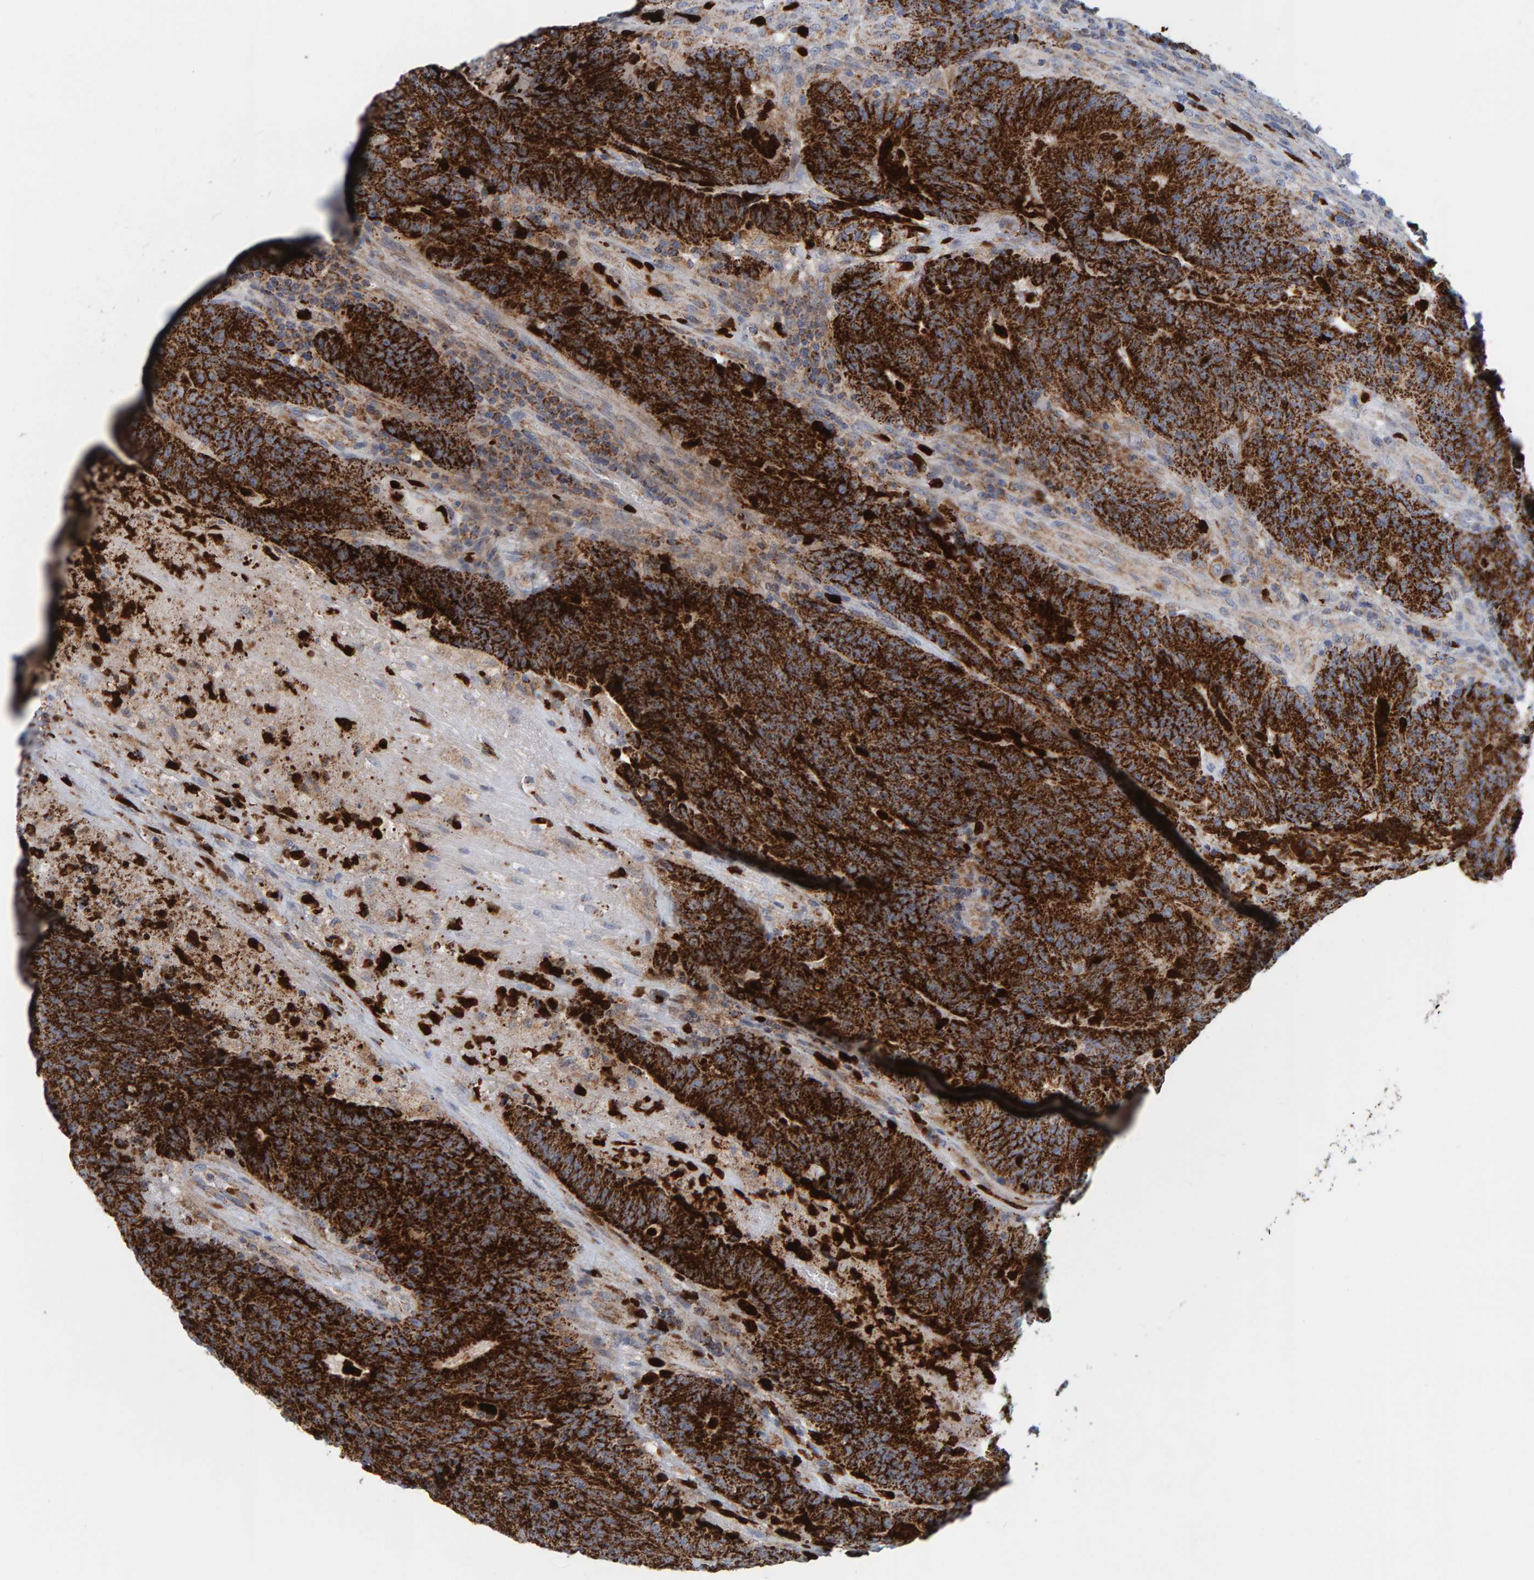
{"staining": {"intensity": "strong", "quantity": ">75%", "location": "cytoplasmic/membranous"}, "tissue": "colorectal cancer", "cell_type": "Tumor cells", "image_type": "cancer", "snomed": [{"axis": "morphology", "description": "Normal tissue, NOS"}, {"axis": "morphology", "description": "Adenocarcinoma, NOS"}, {"axis": "topography", "description": "Colon"}], "caption": "This photomicrograph shows IHC staining of colorectal adenocarcinoma, with high strong cytoplasmic/membranous expression in approximately >75% of tumor cells.", "gene": "B9D1", "patient": {"sex": "female", "age": 75}}